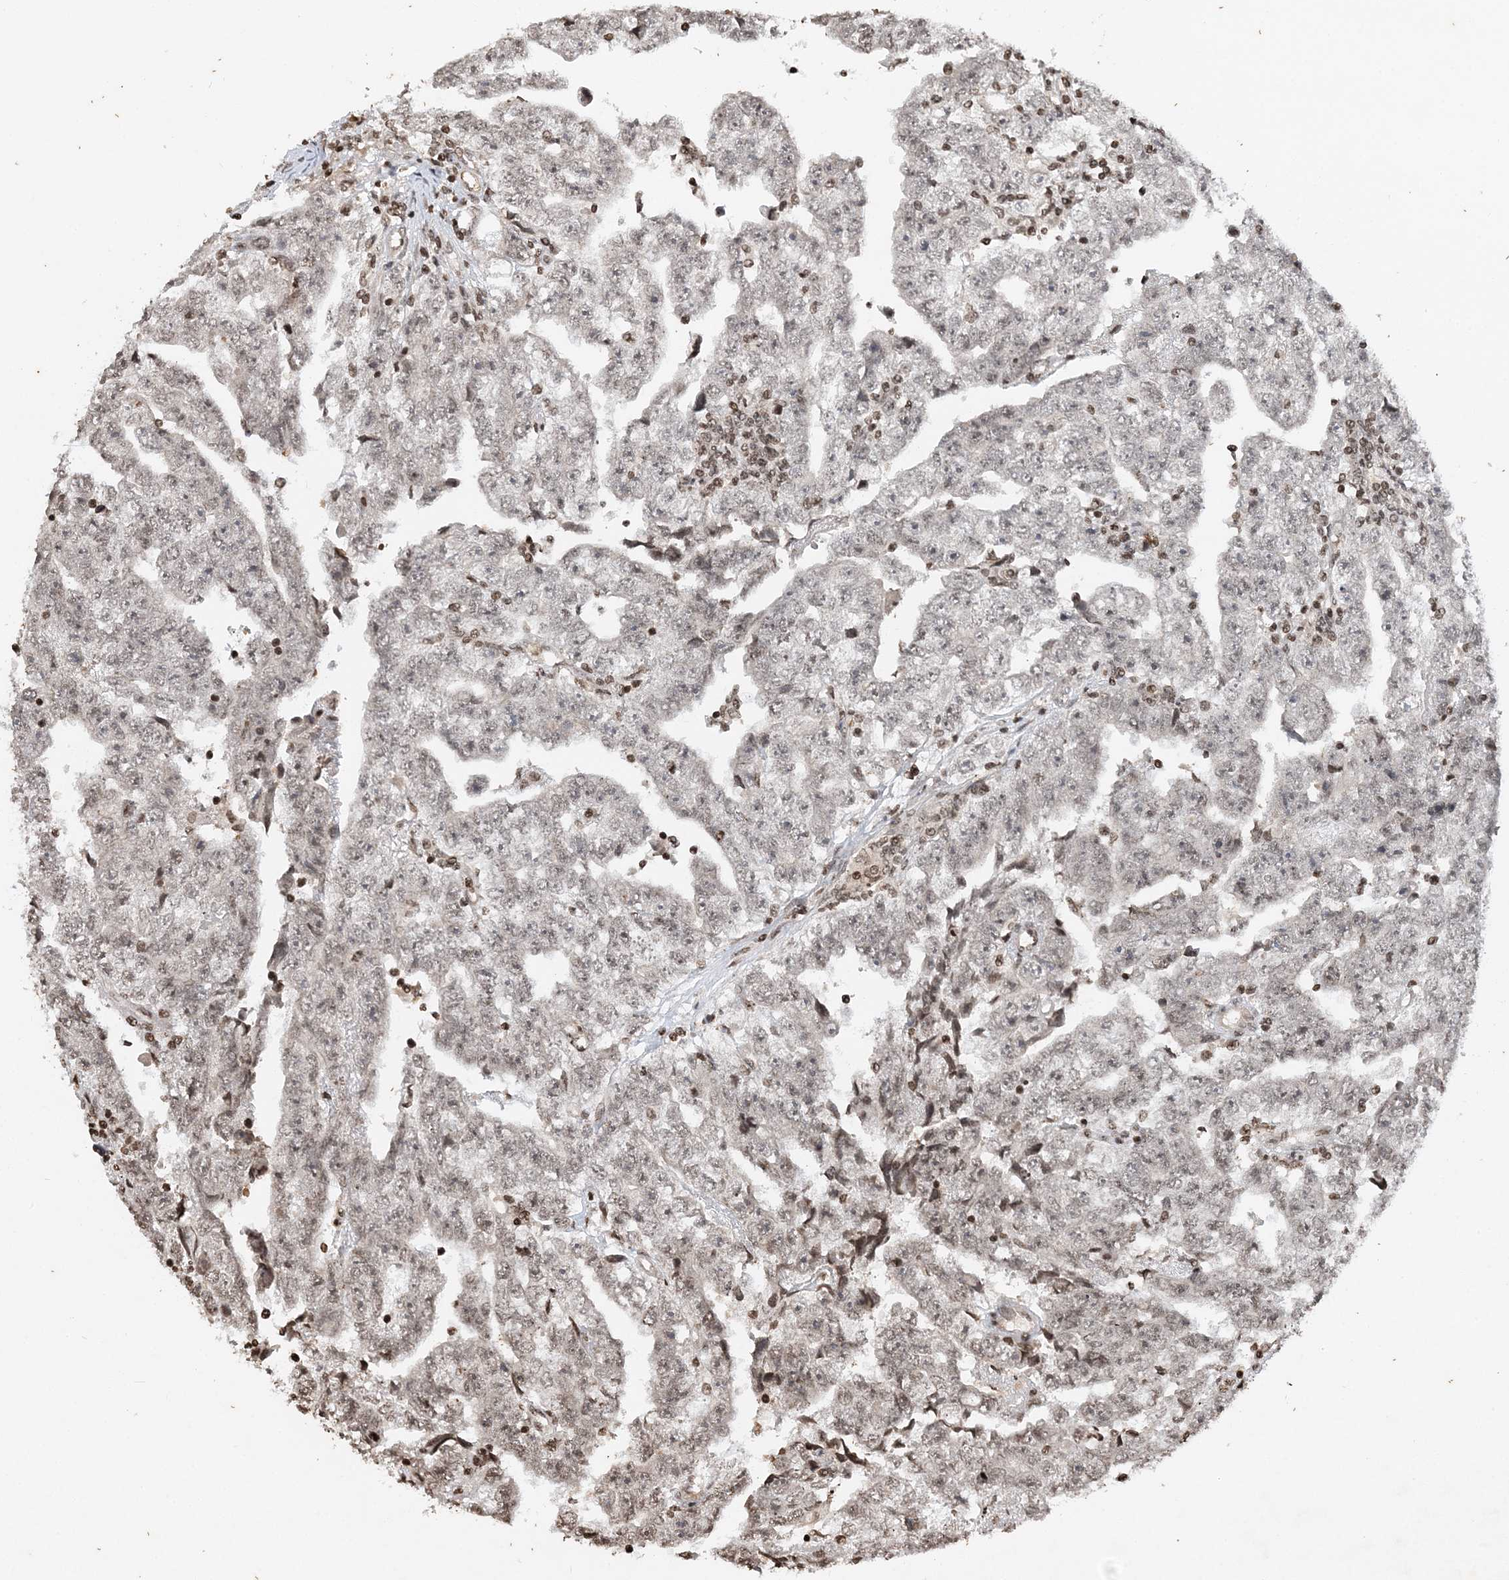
{"staining": {"intensity": "weak", "quantity": "<25%", "location": "nuclear"}, "tissue": "testis cancer", "cell_type": "Tumor cells", "image_type": "cancer", "snomed": [{"axis": "morphology", "description": "Carcinoma, Embryonal, NOS"}, {"axis": "topography", "description": "Testis"}], "caption": "A micrograph of human testis cancer (embryonal carcinoma) is negative for staining in tumor cells.", "gene": "NEDD9", "patient": {"sex": "male", "age": 25}}